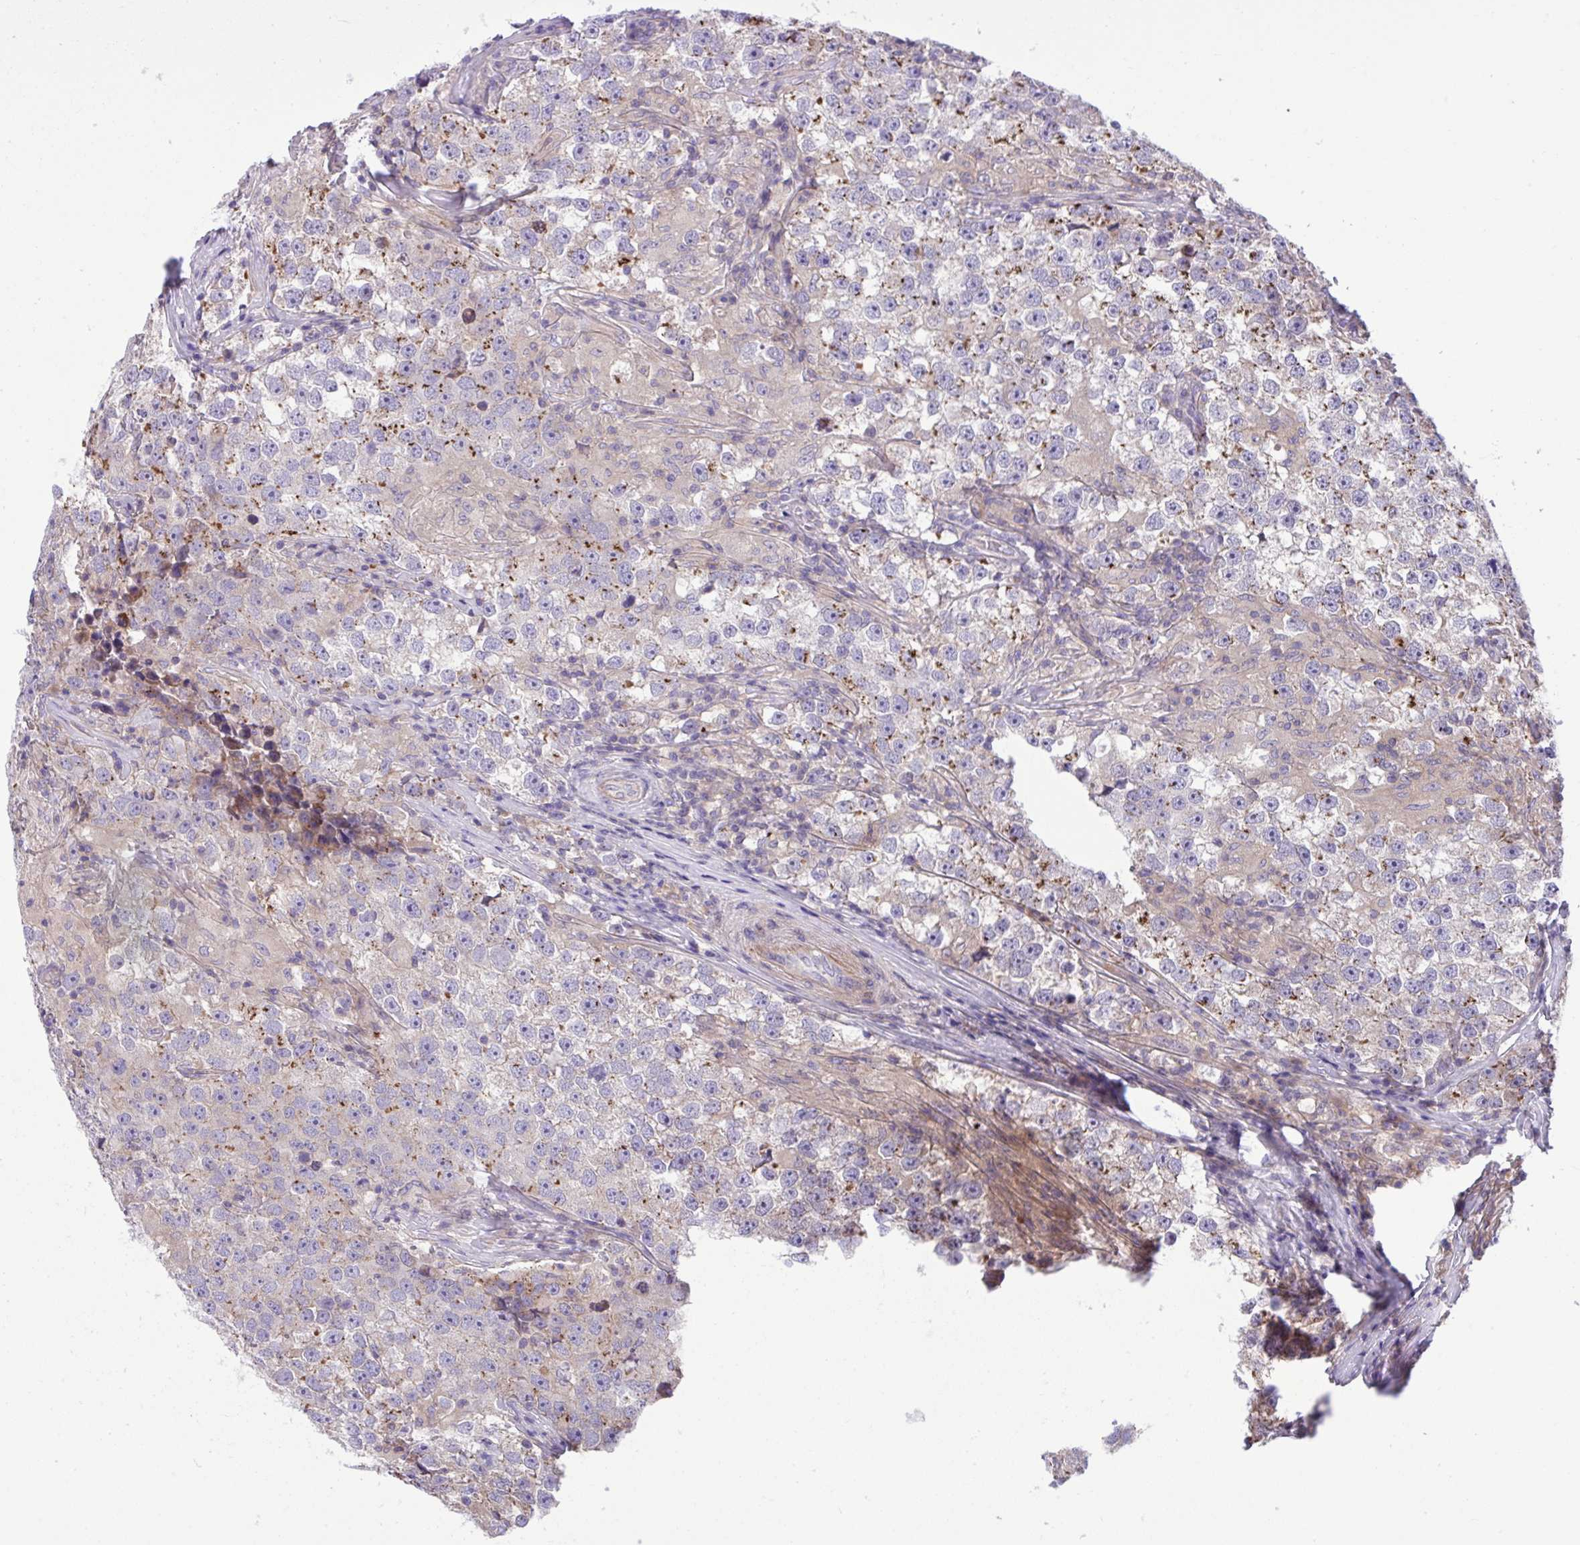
{"staining": {"intensity": "moderate", "quantity": "<25%", "location": "cytoplasmic/membranous"}, "tissue": "testis cancer", "cell_type": "Tumor cells", "image_type": "cancer", "snomed": [{"axis": "morphology", "description": "Seminoma, NOS"}, {"axis": "topography", "description": "Testis"}], "caption": "Approximately <25% of tumor cells in human seminoma (testis) reveal moderate cytoplasmic/membranous protein staining as visualized by brown immunohistochemical staining.", "gene": "GRB14", "patient": {"sex": "male", "age": 46}}